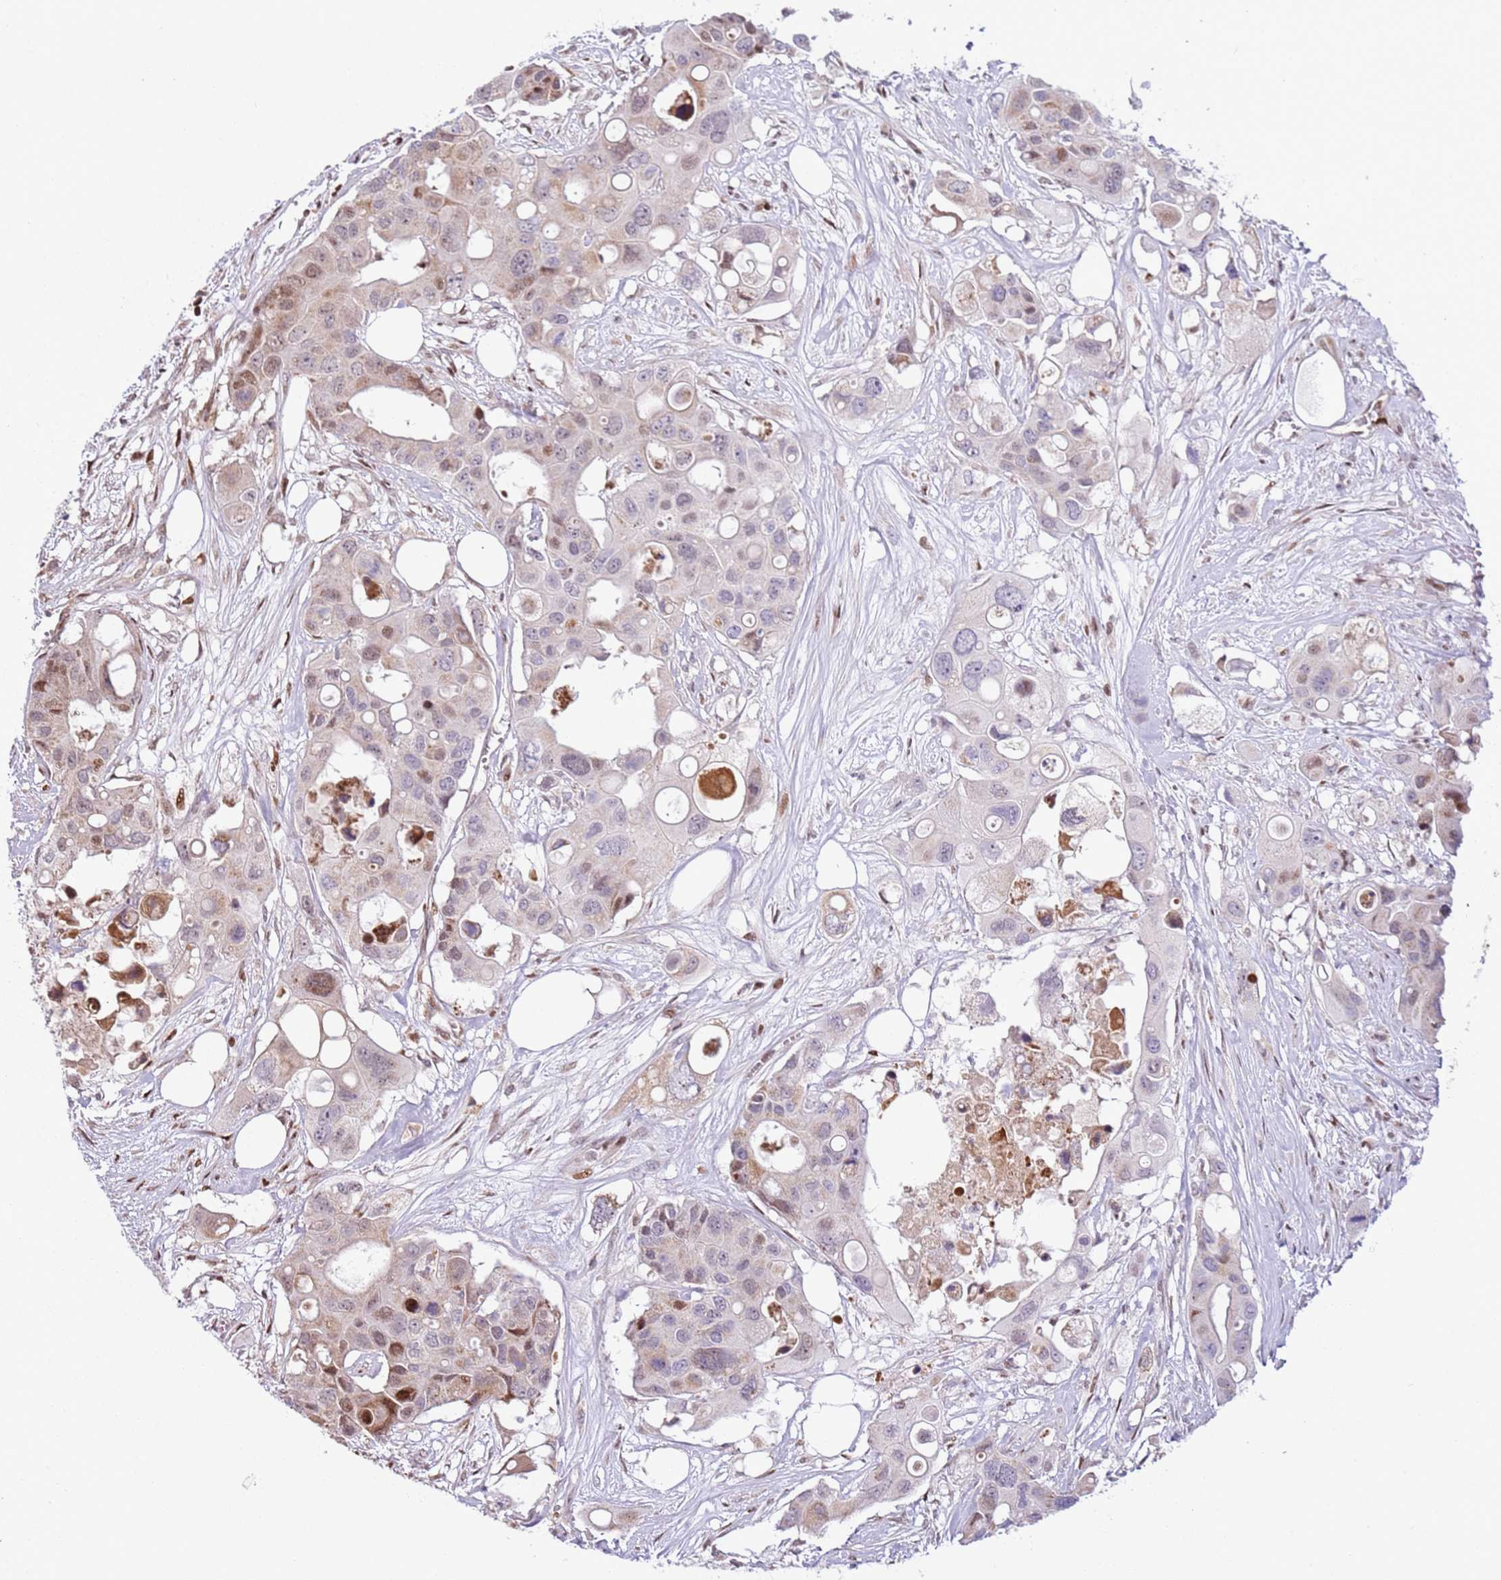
{"staining": {"intensity": "moderate", "quantity": "<25%", "location": "nuclear"}, "tissue": "colorectal cancer", "cell_type": "Tumor cells", "image_type": "cancer", "snomed": [{"axis": "morphology", "description": "Adenocarcinoma, NOS"}, {"axis": "topography", "description": "Colon"}], "caption": "This photomicrograph displays immunohistochemistry (IHC) staining of human colorectal adenocarcinoma, with low moderate nuclear staining in approximately <25% of tumor cells.", "gene": "PCTP", "patient": {"sex": "male", "age": 77}}